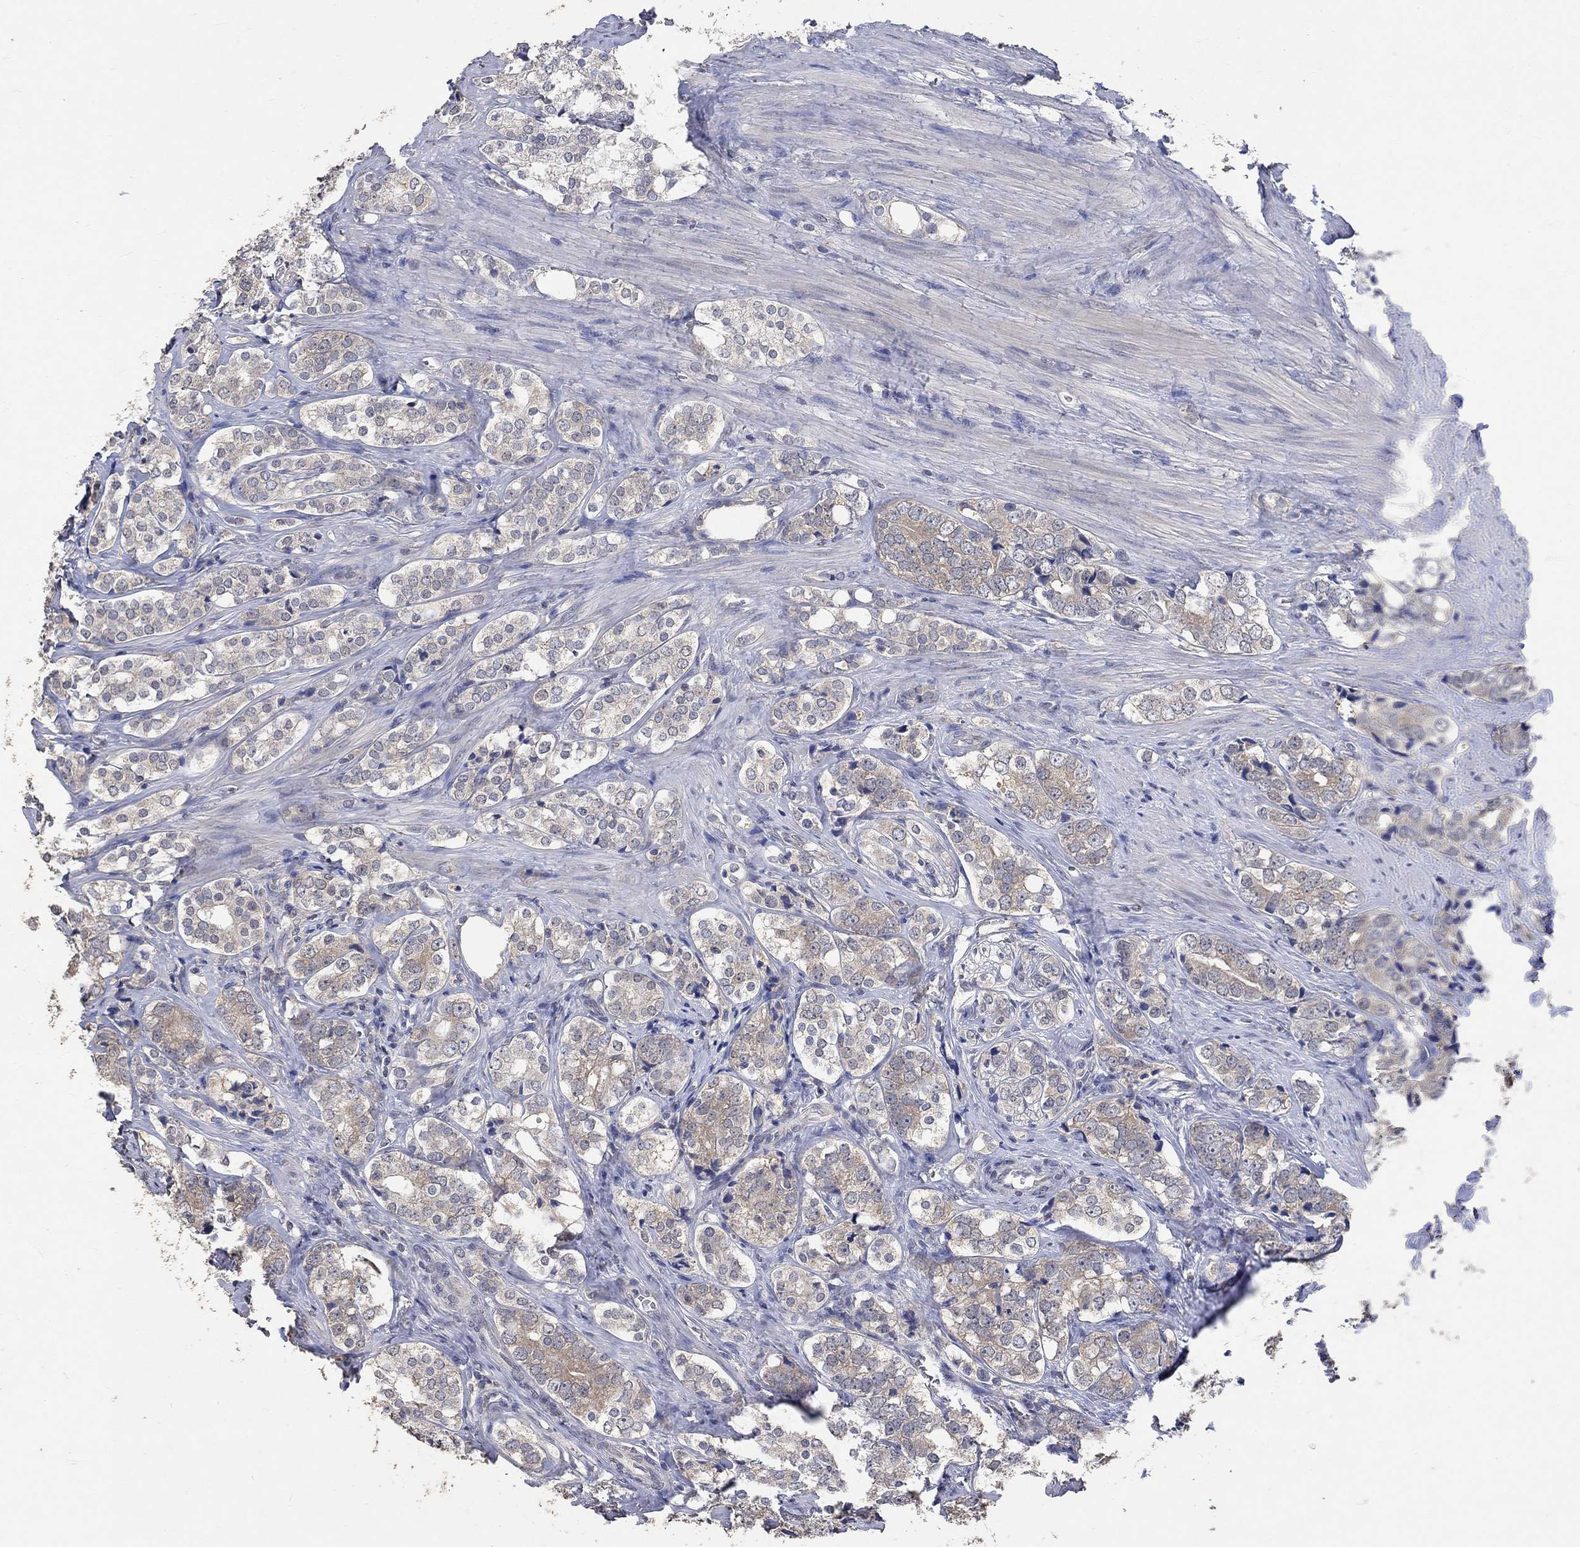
{"staining": {"intensity": "weak", "quantity": "<25%", "location": "cytoplasmic/membranous"}, "tissue": "prostate cancer", "cell_type": "Tumor cells", "image_type": "cancer", "snomed": [{"axis": "morphology", "description": "Adenocarcinoma, NOS"}, {"axis": "topography", "description": "Prostate and seminal vesicle, NOS"}], "caption": "Prostate cancer (adenocarcinoma) was stained to show a protein in brown. There is no significant expression in tumor cells. (DAB (3,3'-diaminobenzidine) IHC with hematoxylin counter stain).", "gene": "PTPN20", "patient": {"sex": "male", "age": 63}}